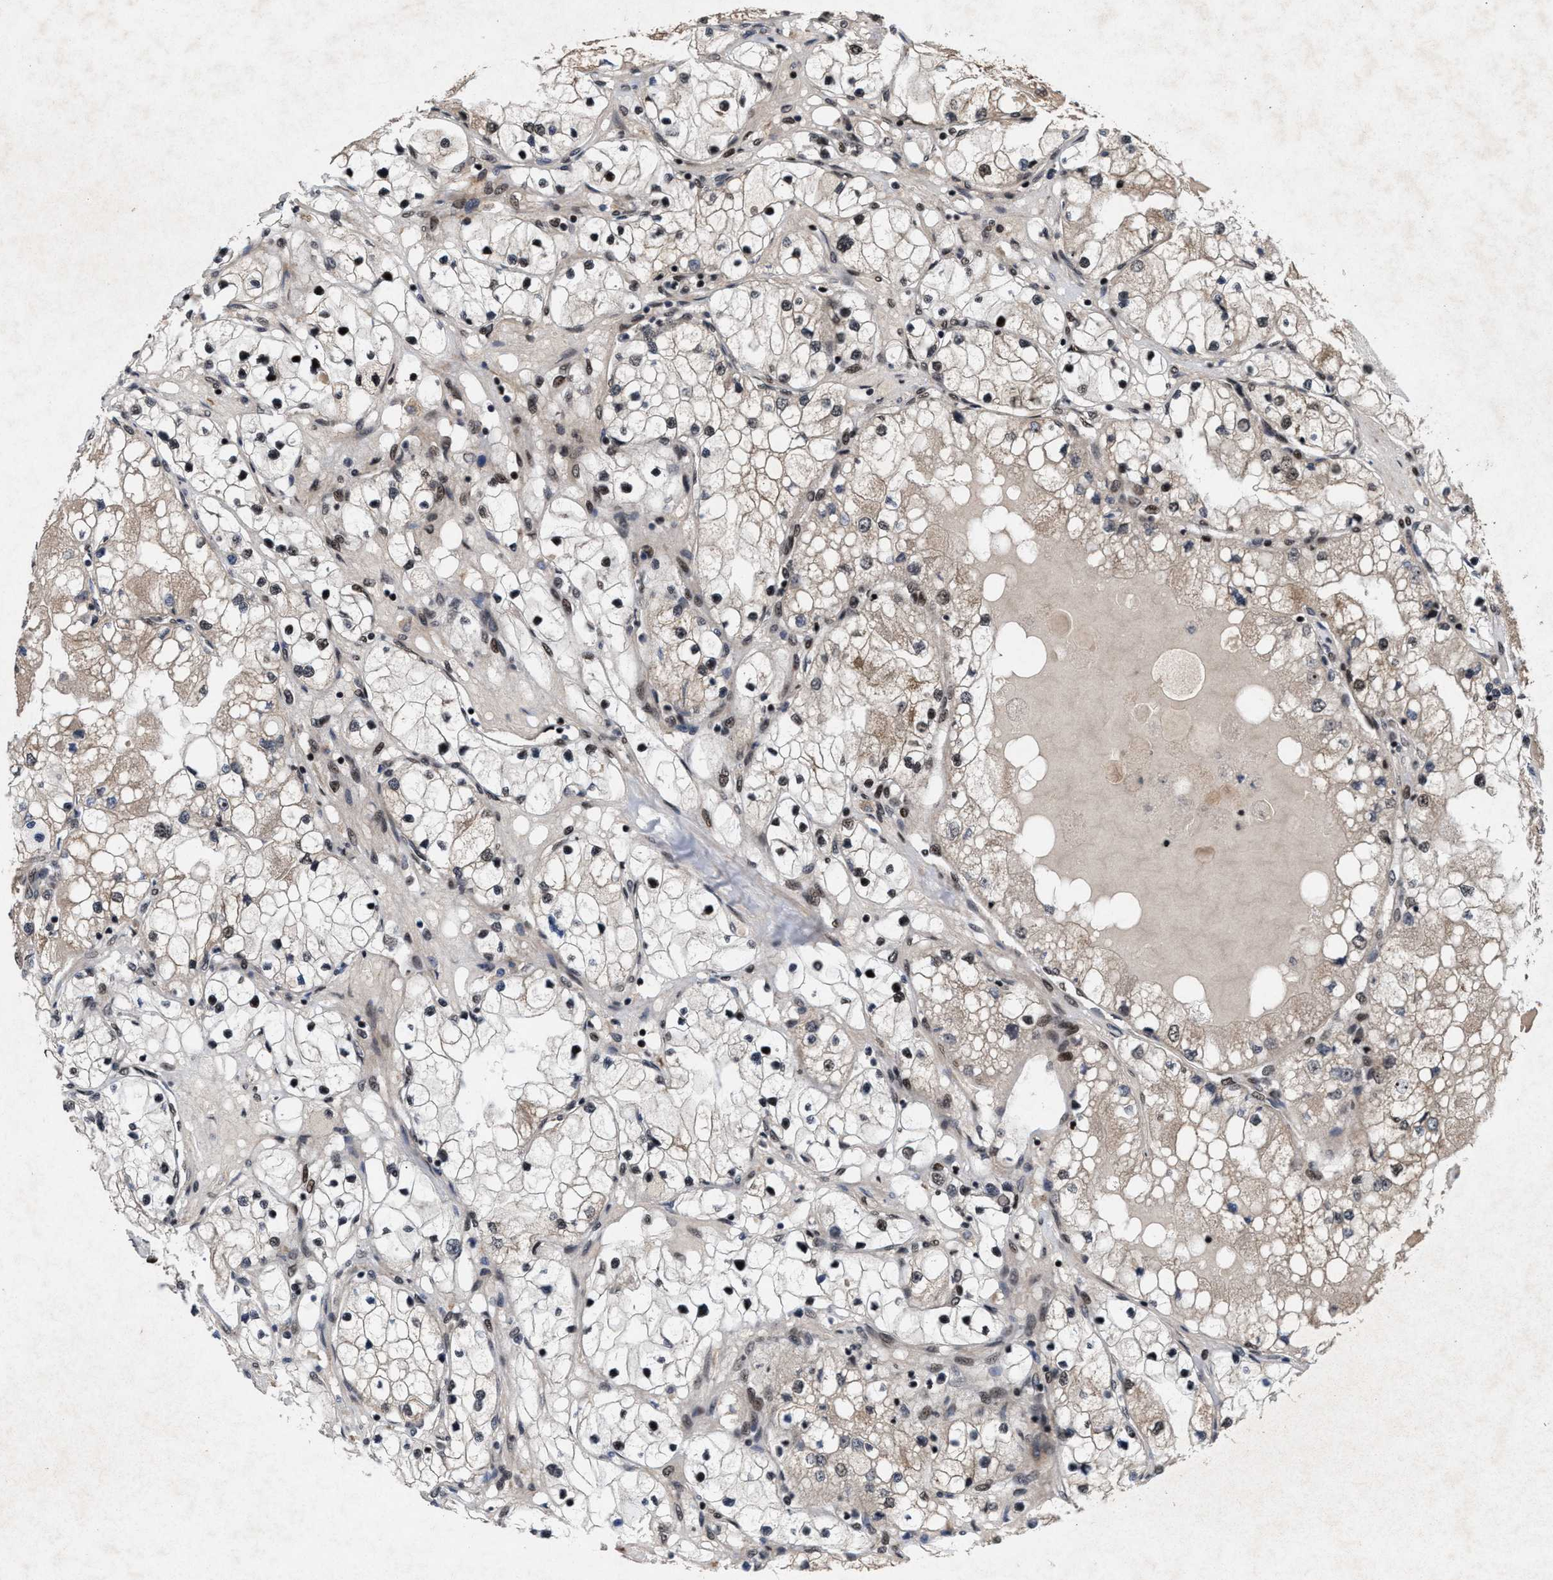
{"staining": {"intensity": "moderate", "quantity": ">75%", "location": "nuclear"}, "tissue": "renal cancer", "cell_type": "Tumor cells", "image_type": "cancer", "snomed": [{"axis": "morphology", "description": "Adenocarcinoma, NOS"}, {"axis": "topography", "description": "Kidney"}], "caption": "Moderate nuclear protein positivity is present in about >75% of tumor cells in renal cancer.", "gene": "WIZ", "patient": {"sex": "male", "age": 68}}